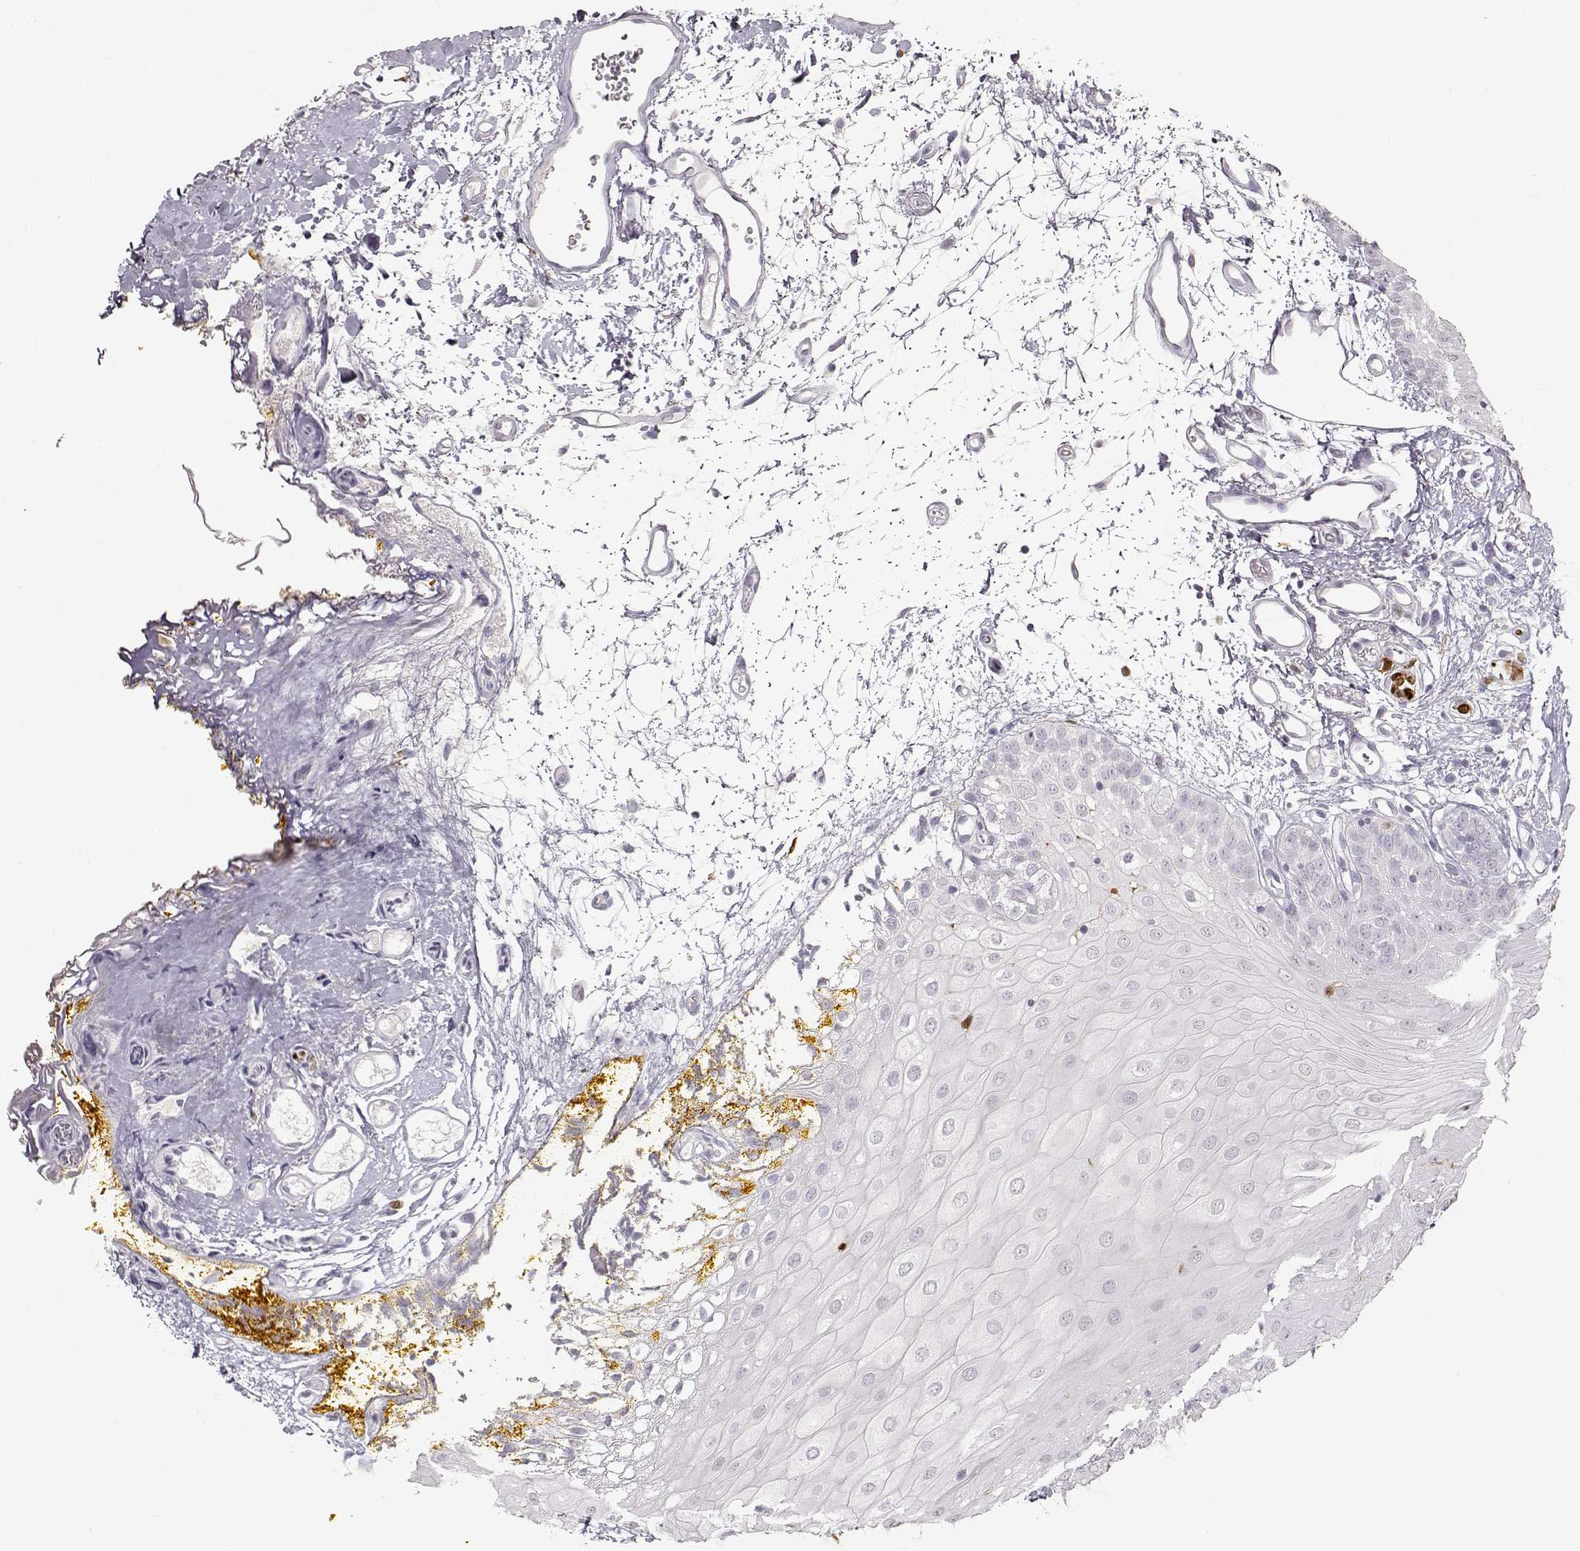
{"staining": {"intensity": "negative", "quantity": "none", "location": "none"}, "tissue": "oral mucosa", "cell_type": "Squamous epithelial cells", "image_type": "normal", "snomed": [{"axis": "morphology", "description": "Normal tissue, NOS"}, {"axis": "morphology", "description": "Squamous cell carcinoma, NOS"}, {"axis": "topography", "description": "Oral tissue"}, {"axis": "topography", "description": "Head-Neck"}], "caption": "An immunohistochemistry photomicrograph of benign oral mucosa is shown. There is no staining in squamous epithelial cells of oral mucosa.", "gene": "S100B", "patient": {"sex": "female", "age": 75}}